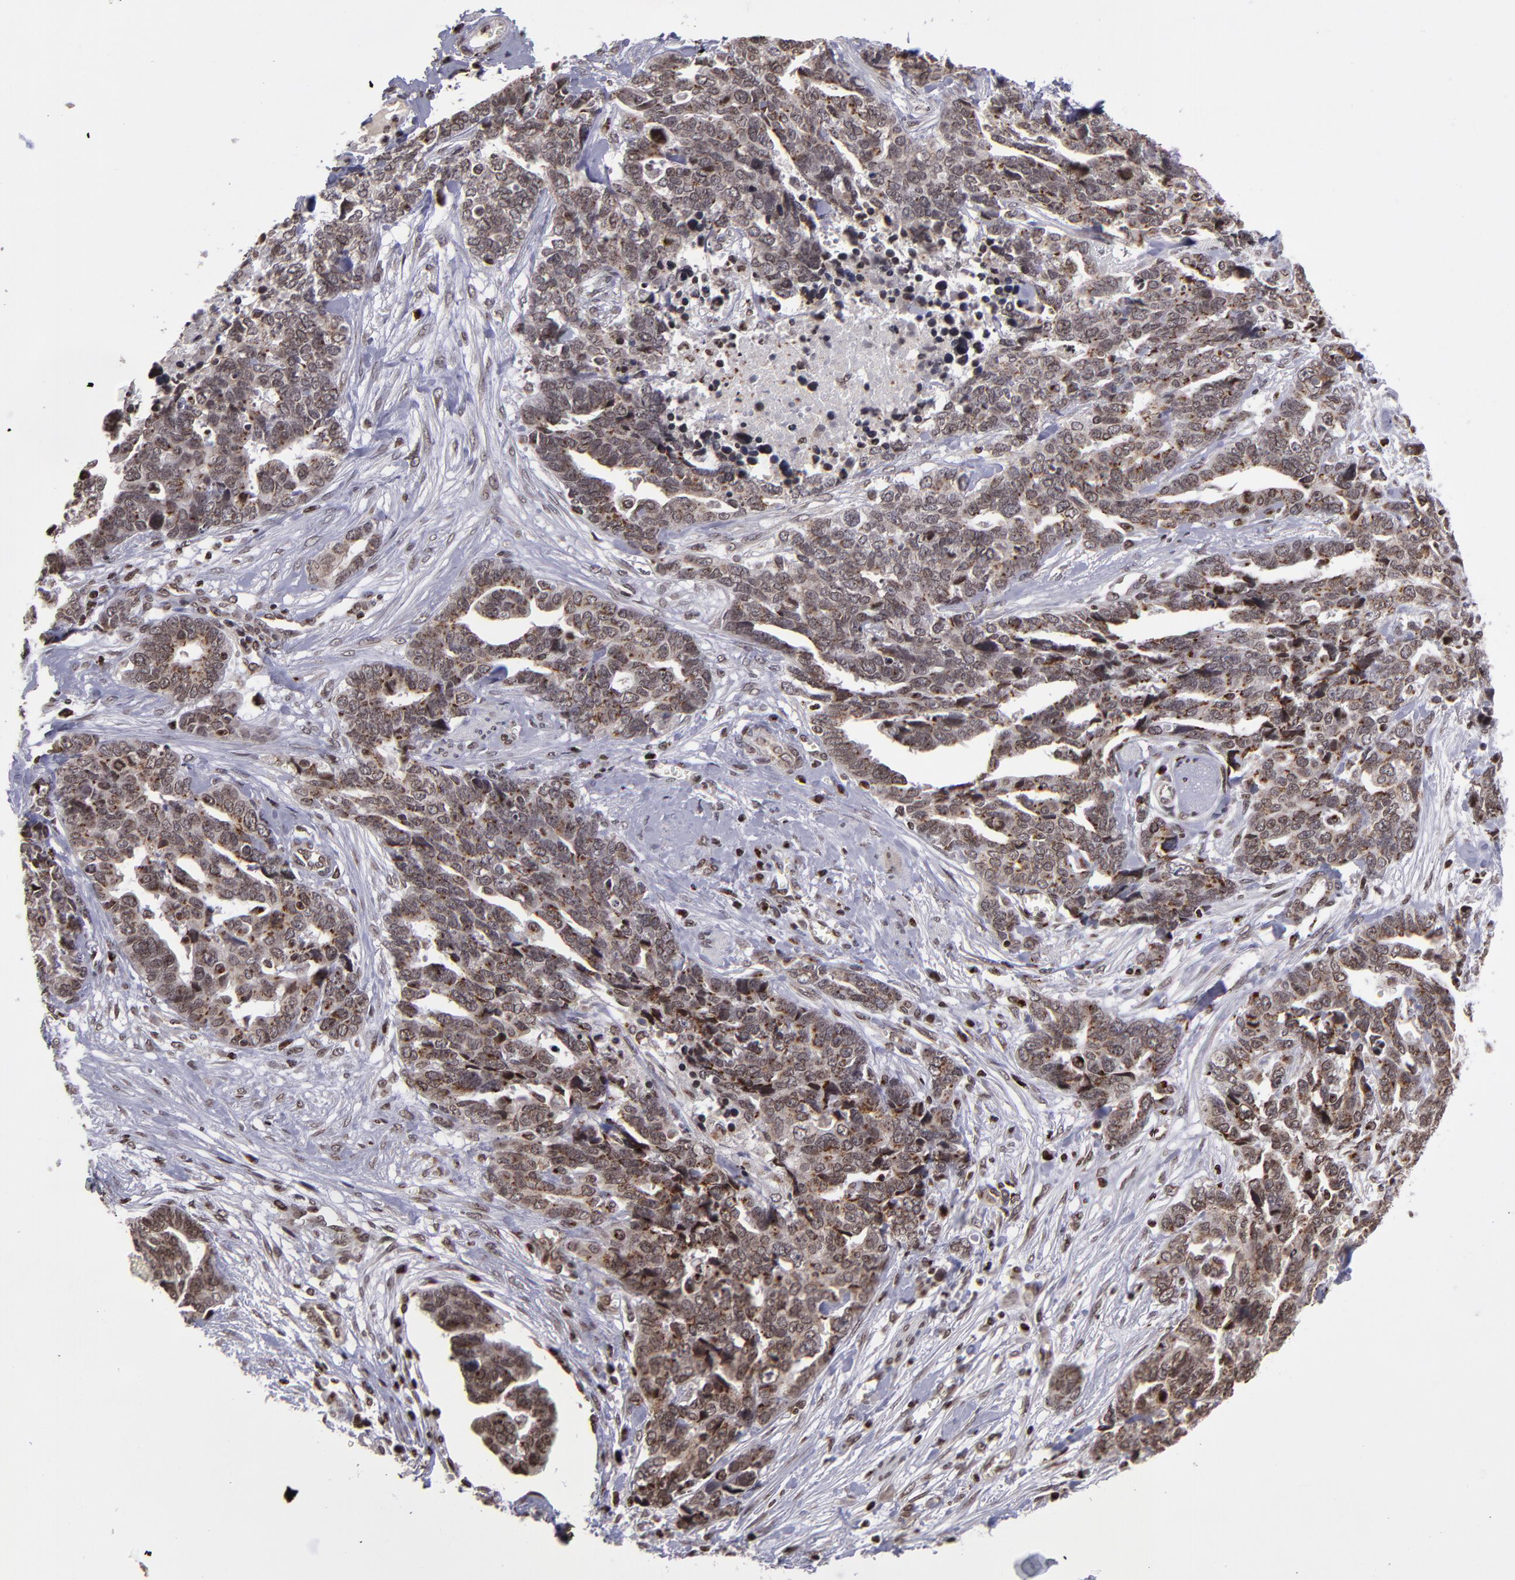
{"staining": {"intensity": "moderate", "quantity": ">75%", "location": "cytoplasmic/membranous,nuclear"}, "tissue": "ovarian cancer", "cell_type": "Tumor cells", "image_type": "cancer", "snomed": [{"axis": "morphology", "description": "Normal tissue, NOS"}, {"axis": "morphology", "description": "Cystadenocarcinoma, serous, NOS"}, {"axis": "topography", "description": "Fallopian tube"}, {"axis": "topography", "description": "Ovary"}], "caption": "There is medium levels of moderate cytoplasmic/membranous and nuclear positivity in tumor cells of ovarian cancer, as demonstrated by immunohistochemical staining (brown color).", "gene": "CSDC2", "patient": {"sex": "female", "age": 56}}